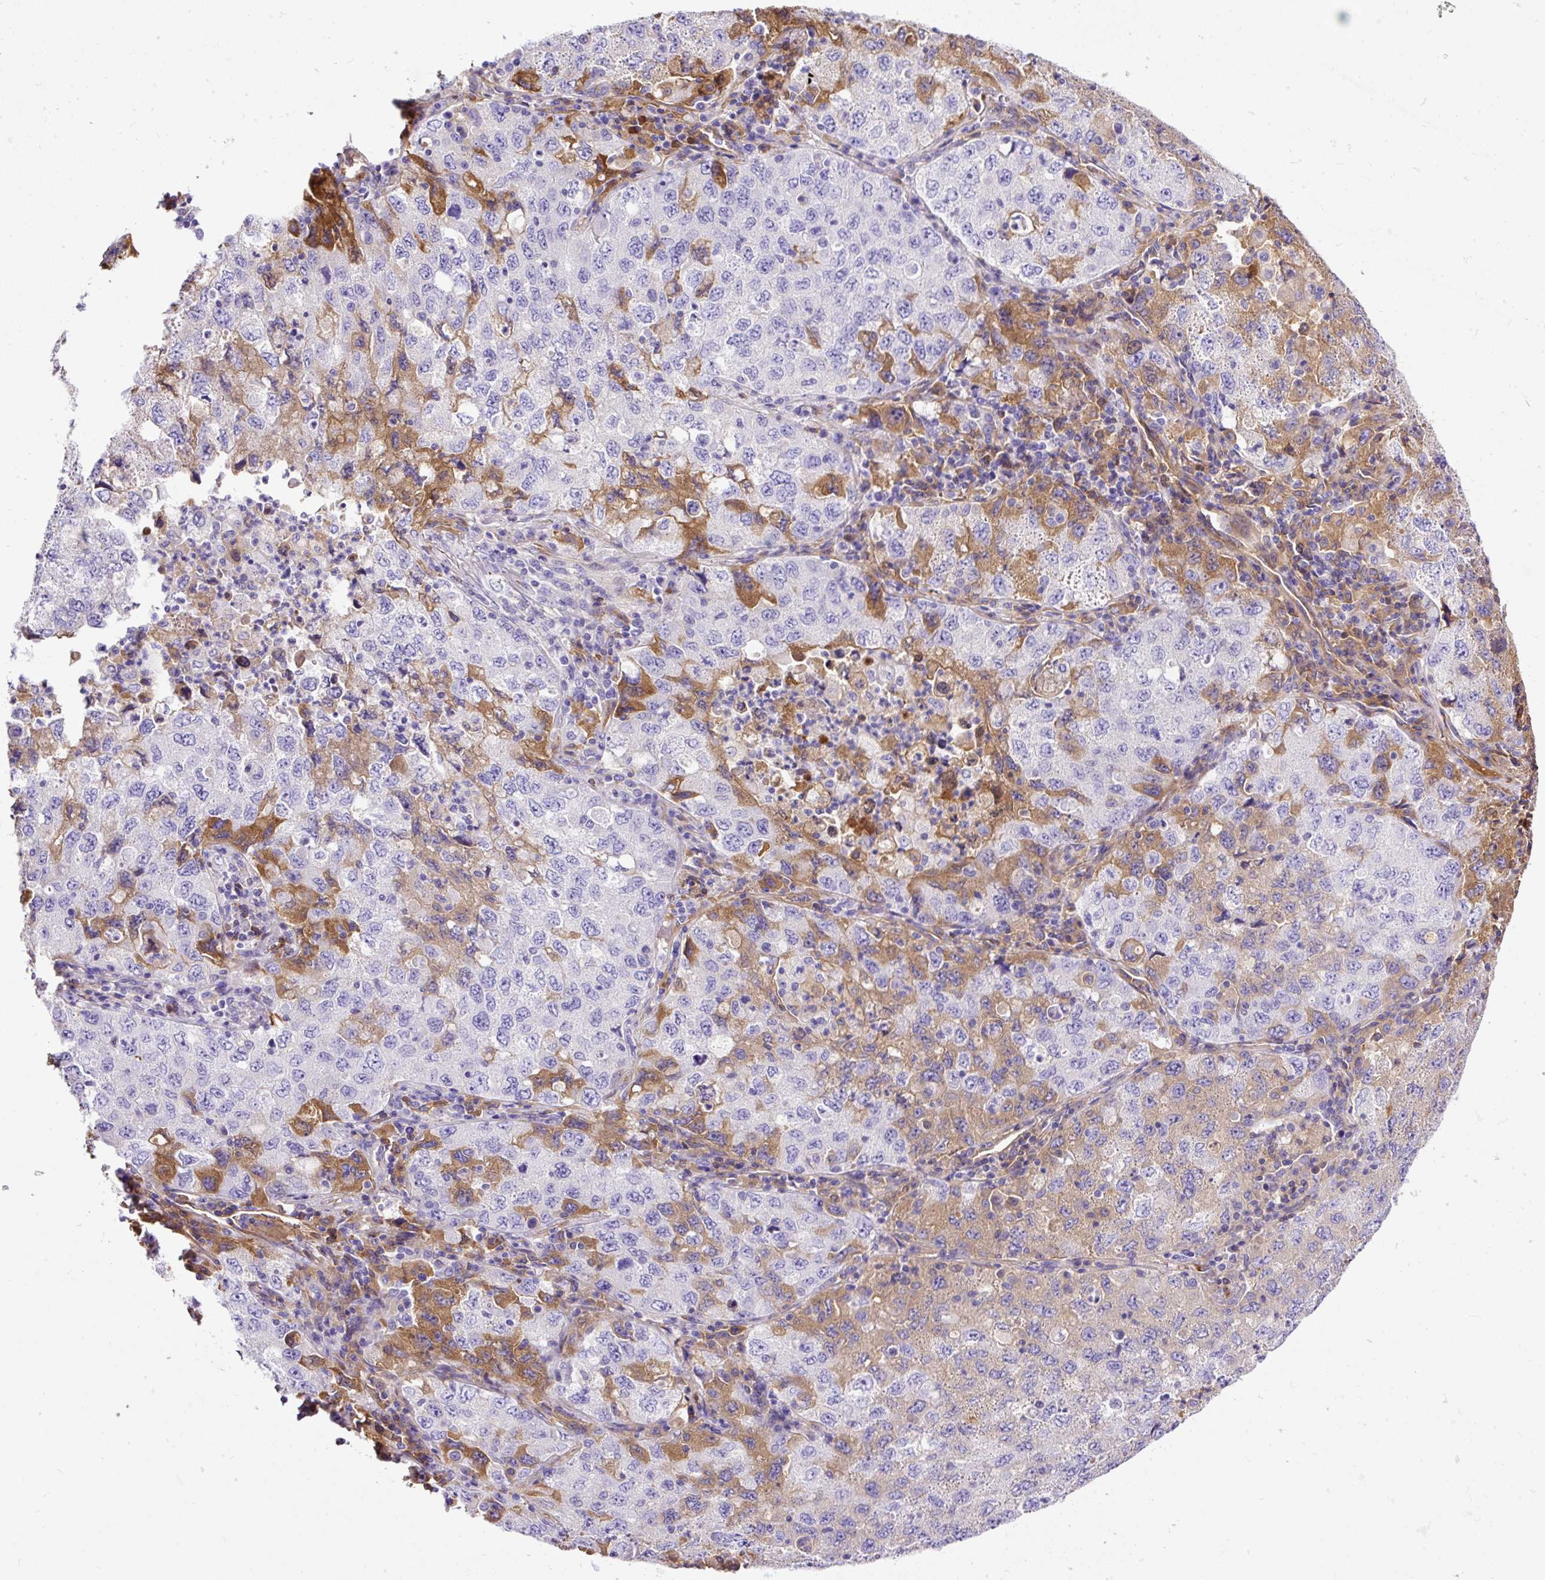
{"staining": {"intensity": "moderate", "quantity": "<25%", "location": "cytoplasmic/membranous"}, "tissue": "lung cancer", "cell_type": "Tumor cells", "image_type": "cancer", "snomed": [{"axis": "morphology", "description": "Adenocarcinoma, NOS"}, {"axis": "topography", "description": "Lung"}], "caption": "Protein analysis of adenocarcinoma (lung) tissue reveals moderate cytoplasmic/membranous positivity in about <25% of tumor cells. Ihc stains the protein in brown and the nuclei are stained blue.", "gene": "CLEC3B", "patient": {"sex": "female", "age": 57}}